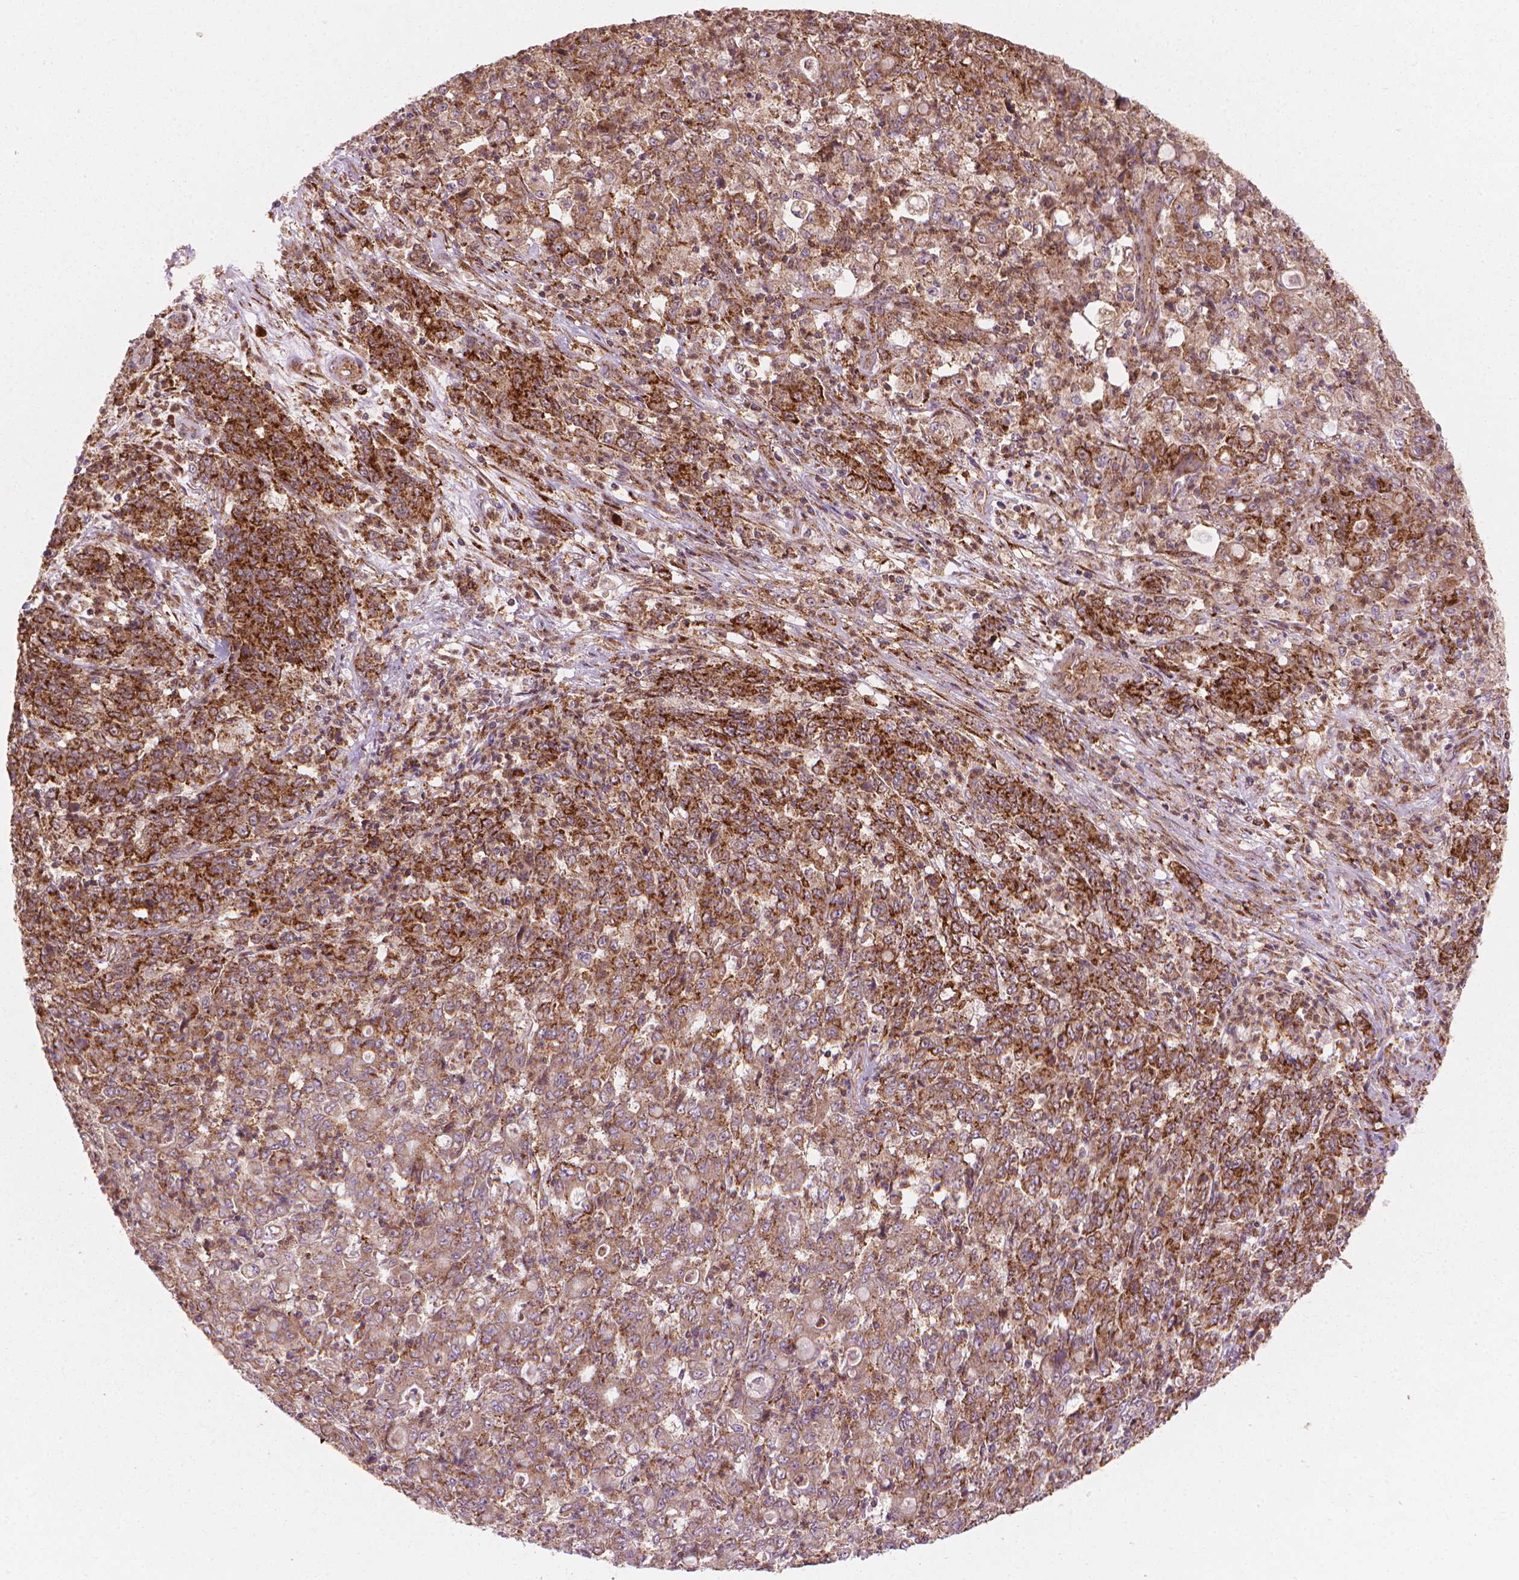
{"staining": {"intensity": "moderate", "quantity": "25%-75%", "location": "cytoplasmic/membranous"}, "tissue": "stomach cancer", "cell_type": "Tumor cells", "image_type": "cancer", "snomed": [{"axis": "morphology", "description": "Adenocarcinoma, NOS"}, {"axis": "topography", "description": "Stomach, lower"}], "caption": "Immunohistochemistry (IHC) (DAB) staining of human stomach cancer displays moderate cytoplasmic/membranous protein positivity in about 25%-75% of tumor cells.", "gene": "VARS2", "patient": {"sex": "female", "age": 71}}